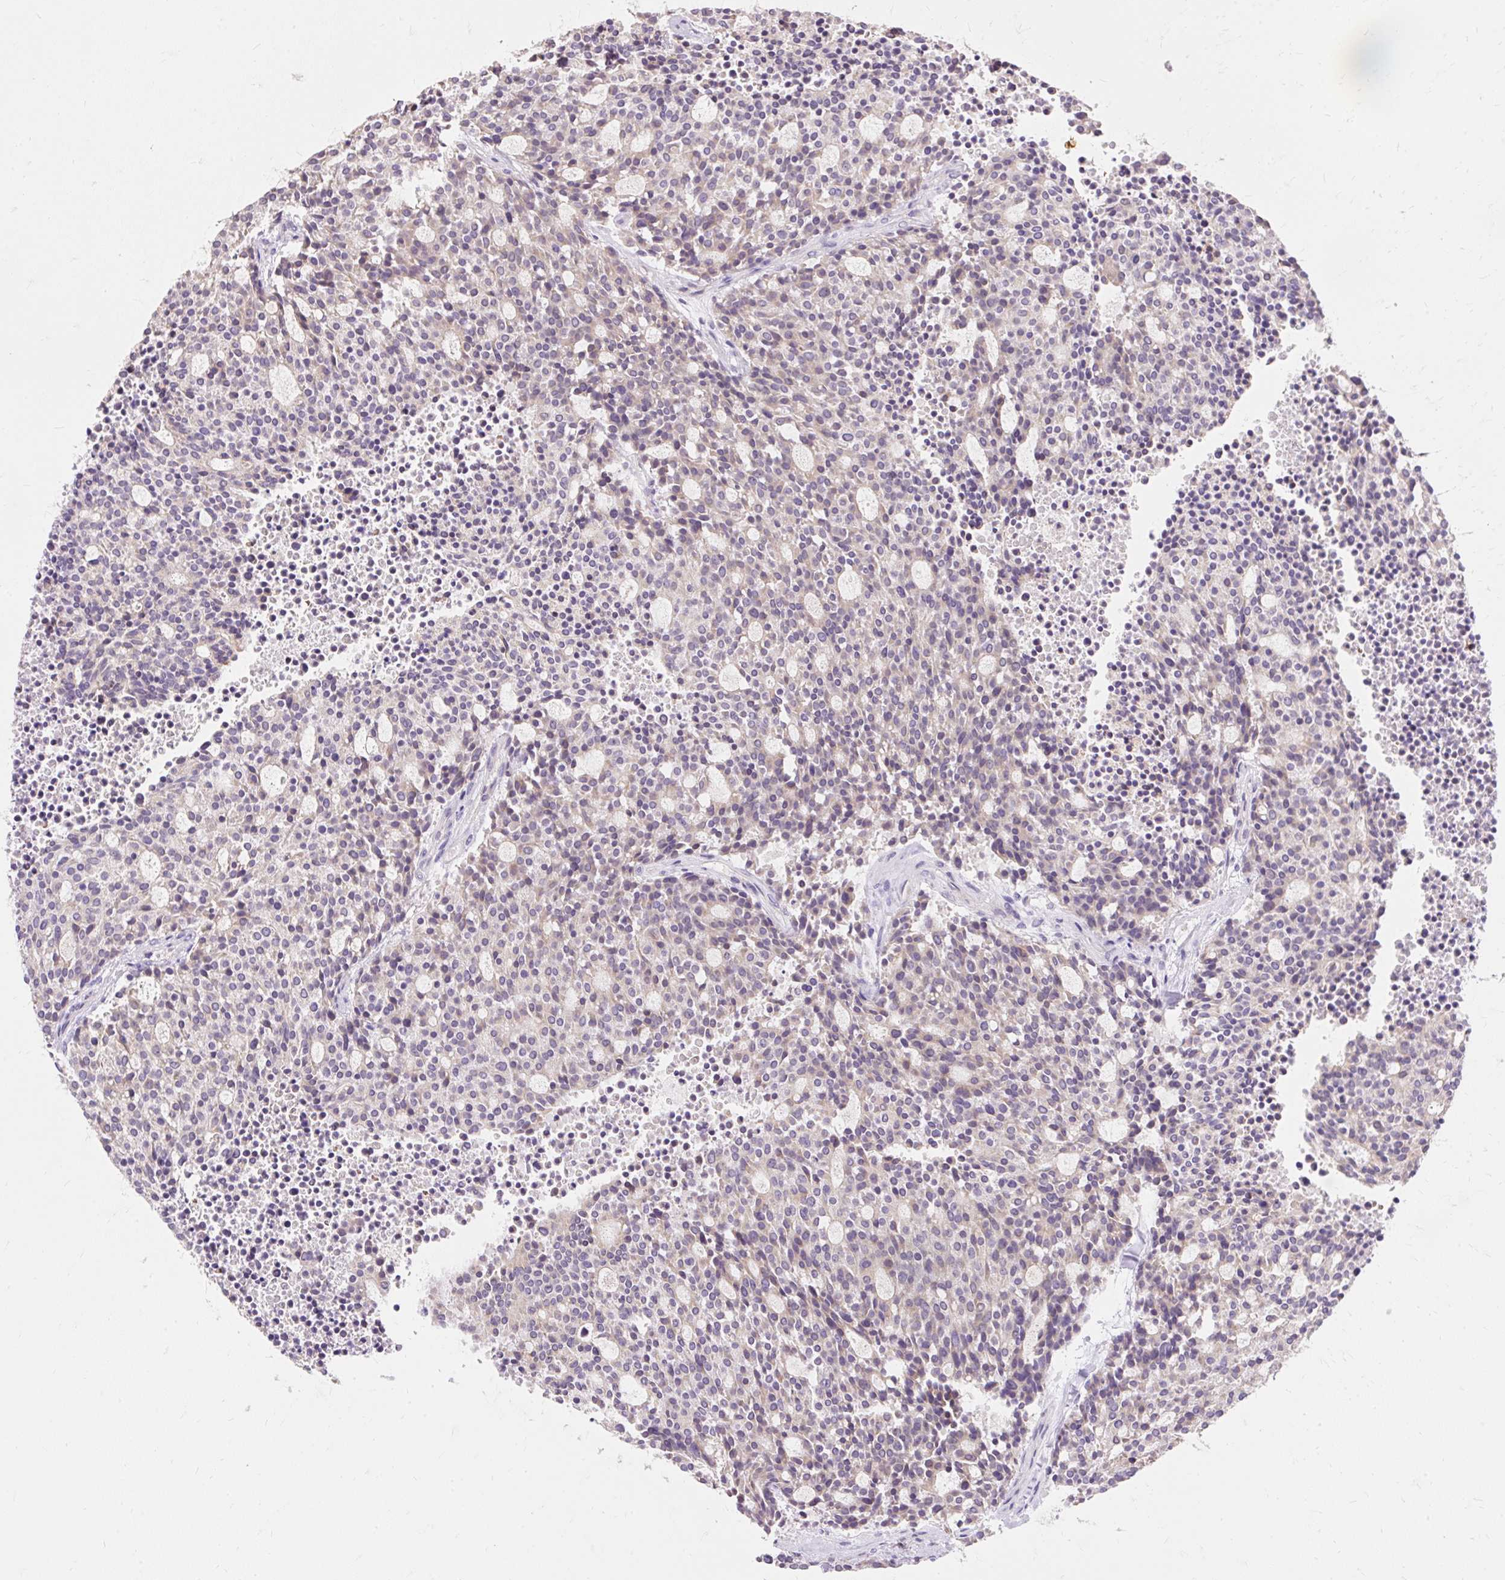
{"staining": {"intensity": "negative", "quantity": "none", "location": "none"}, "tissue": "carcinoid", "cell_type": "Tumor cells", "image_type": "cancer", "snomed": [{"axis": "morphology", "description": "Carcinoid, malignant, NOS"}, {"axis": "topography", "description": "Pancreas"}], "caption": "DAB immunohistochemical staining of human carcinoid shows no significant positivity in tumor cells.", "gene": "SEC63", "patient": {"sex": "female", "age": 54}}